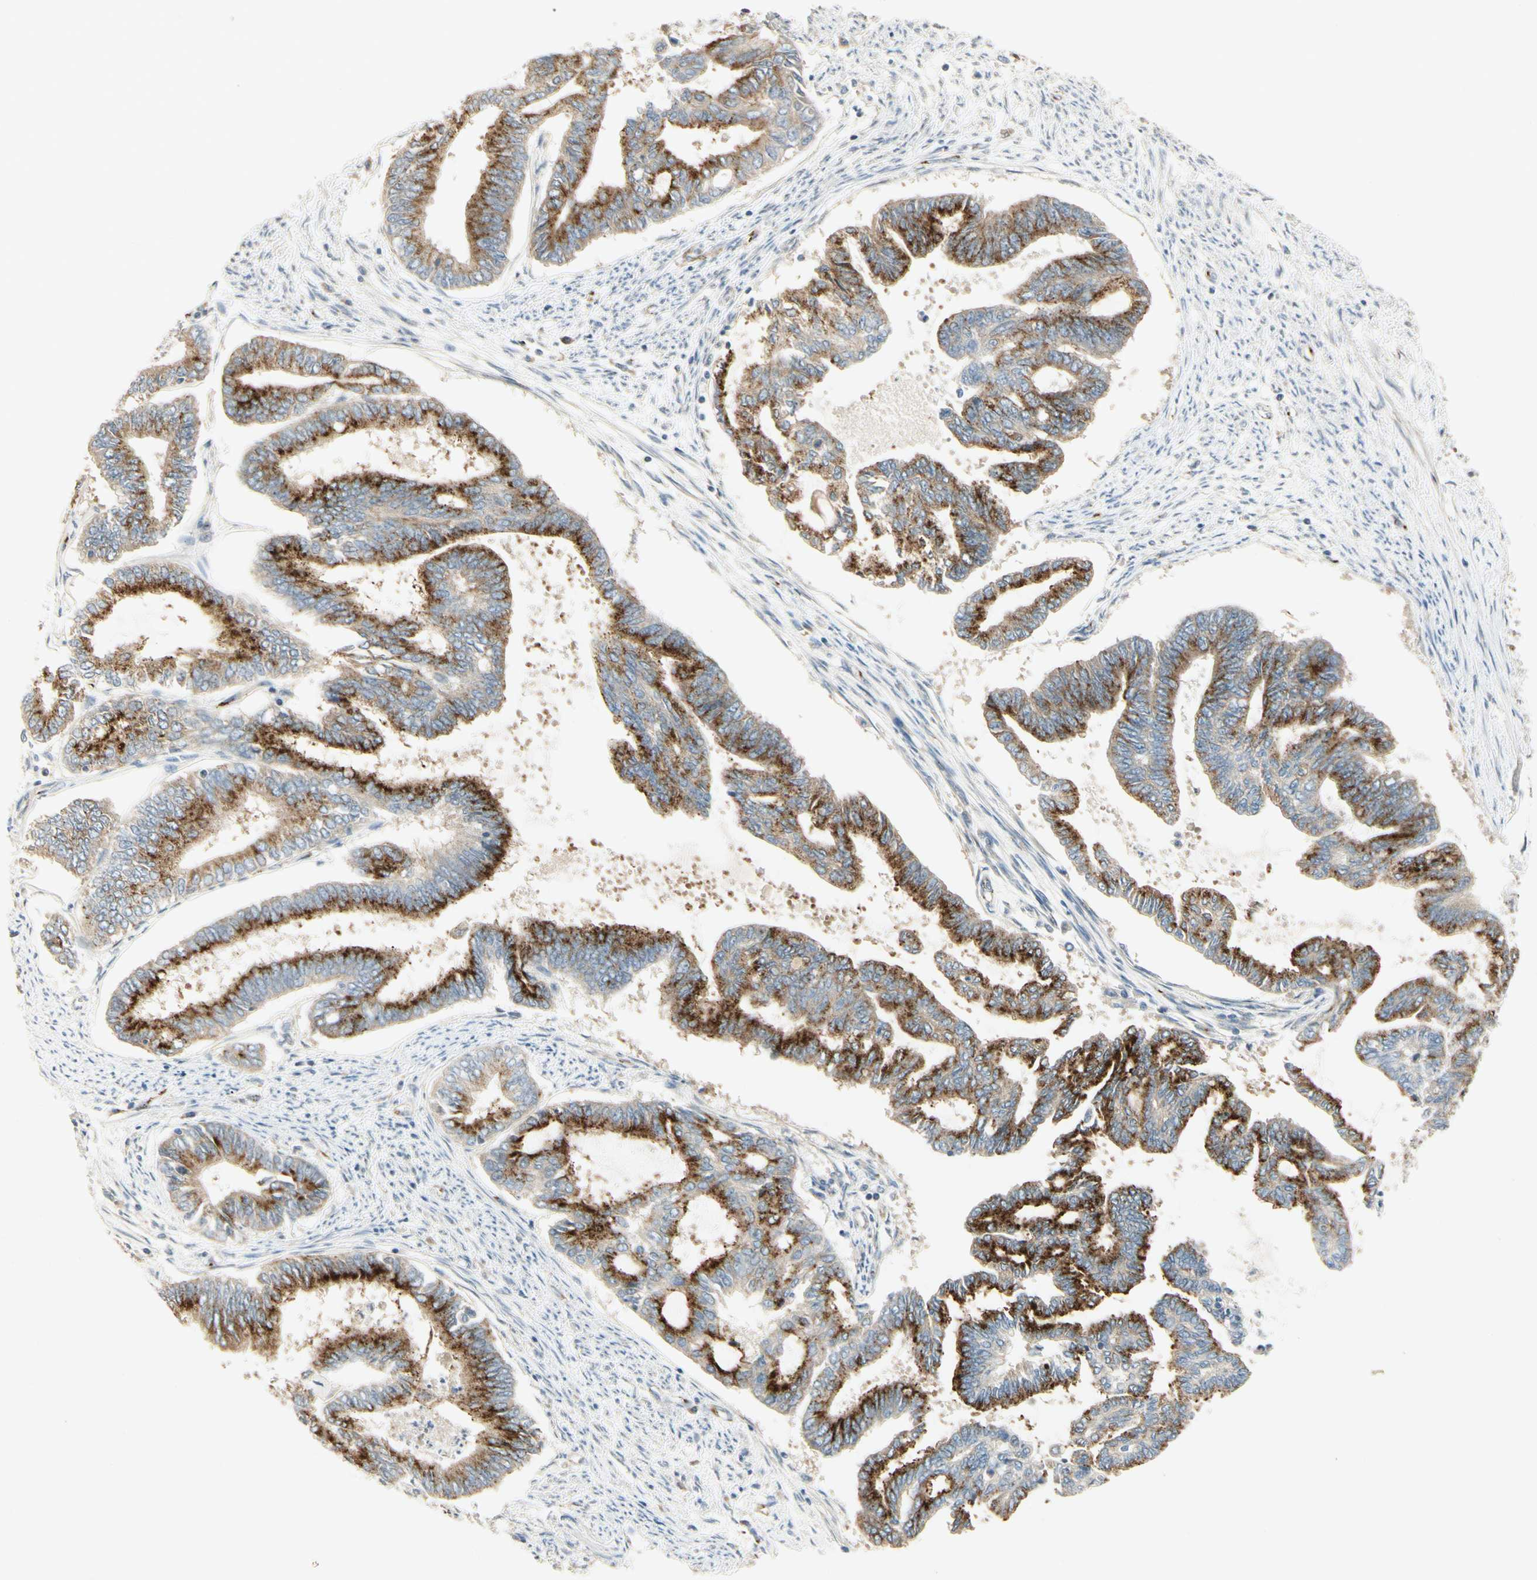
{"staining": {"intensity": "strong", "quantity": ">75%", "location": "cytoplasmic/membranous"}, "tissue": "endometrial cancer", "cell_type": "Tumor cells", "image_type": "cancer", "snomed": [{"axis": "morphology", "description": "Adenocarcinoma, NOS"}, {"axis": "topography", "description": "Endometrium"}], "caption": "DAB (3,3'-diaminobenzidine) immunohistochemical staining of endometrial cancer (adenocarcinoma) exhibits strong cytoplasmic/membranous protein expression in about >75% of tumor cells.", "gene": "MANSC1", "patient": {"sex": "female", "age": 86}}